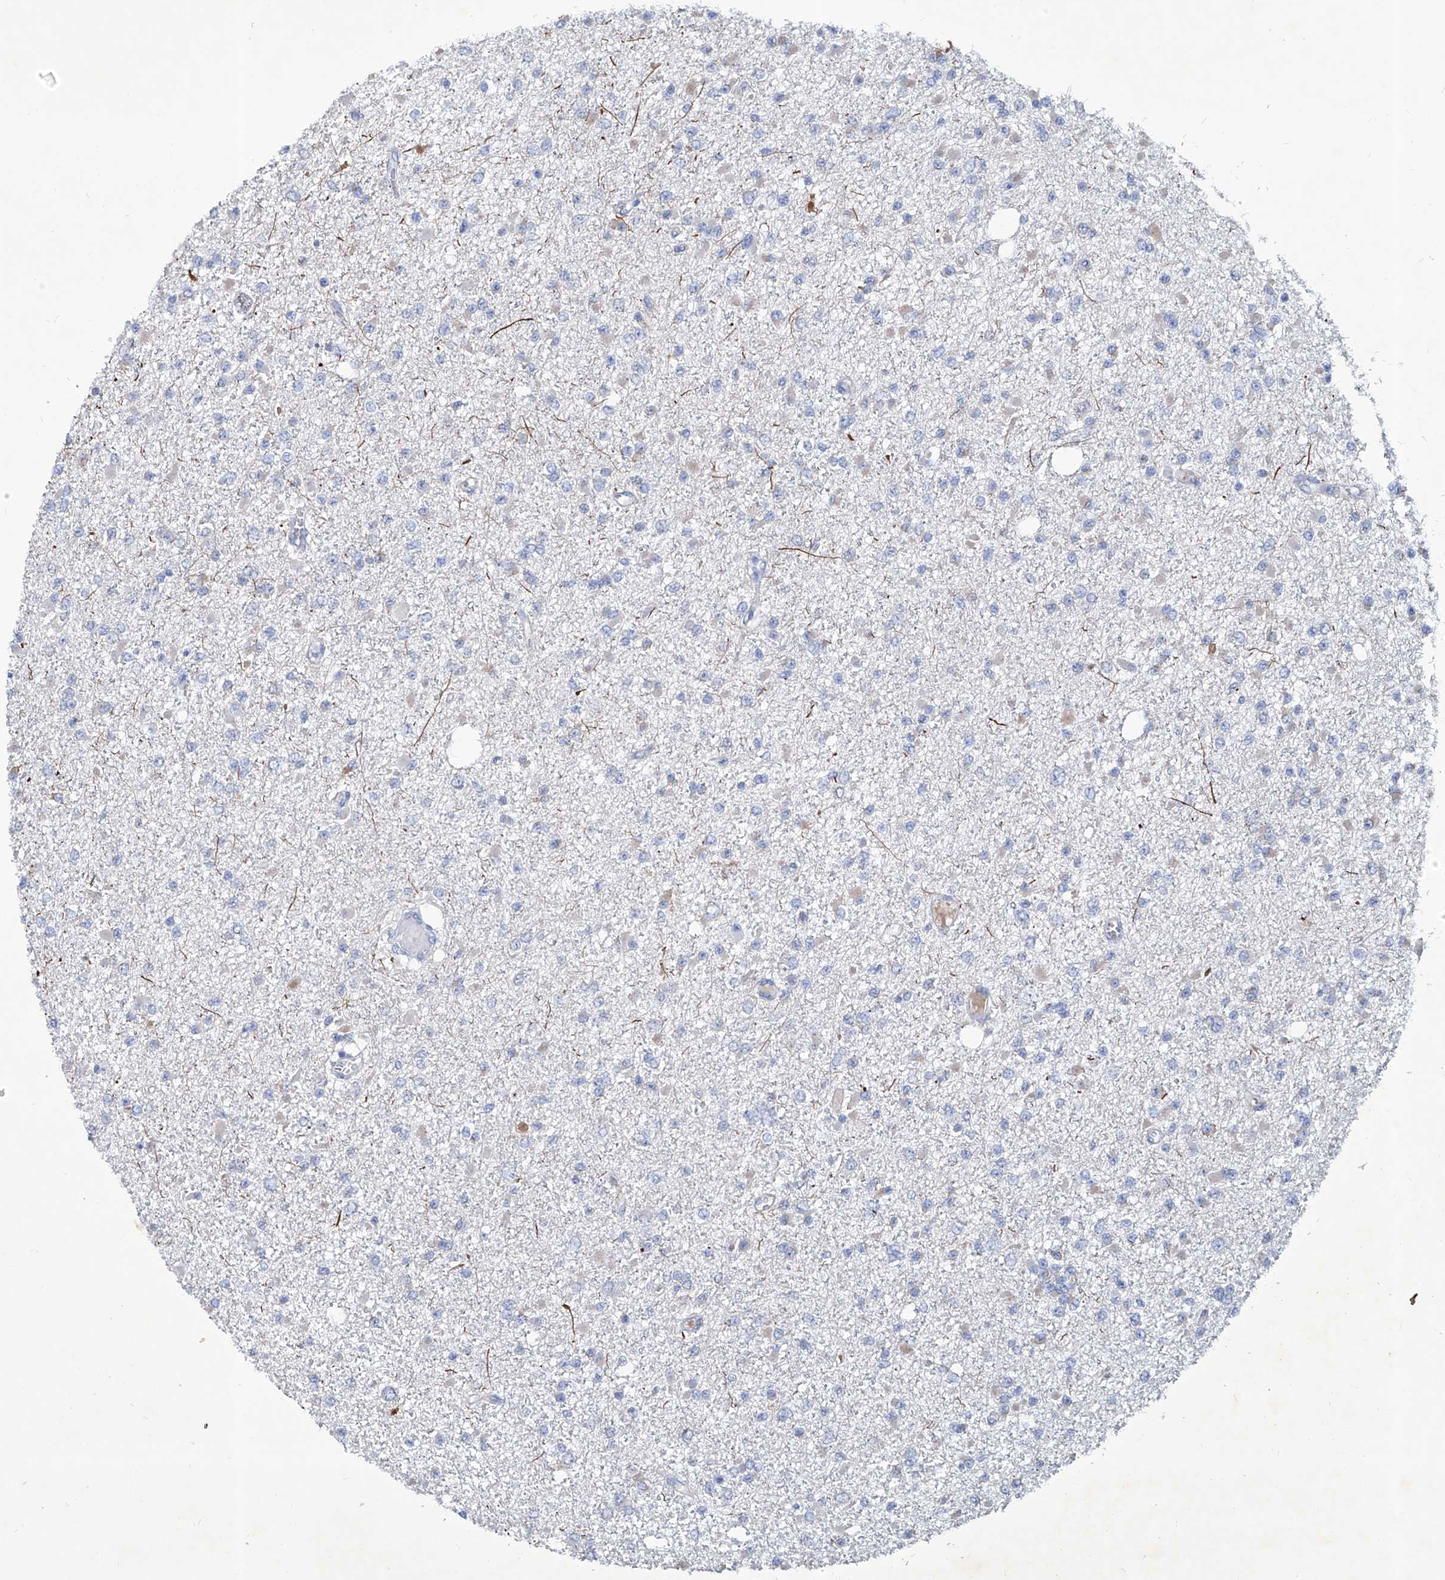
{"staining": {"intensity": "negative", "quantity": "none", "location": "none"}, "tissue": "glioma", "cell_type": "Tumor cells", "image_type": "cancer", "snomed": [{"axis": "morphology", "description": "Glioma, malignant, Low grade"}, {"axis": "topography", "description": "Brain"}], "caption": "IHC micrograph of neoplastic tissue: human malignant glioma (low-grade) stained with DAB (3,3'-diaminobenzidine) reveals no significant protein expression in tumor cells.", "gene": "KLHL17", "patient": {"sex": "female", "age": 22}}